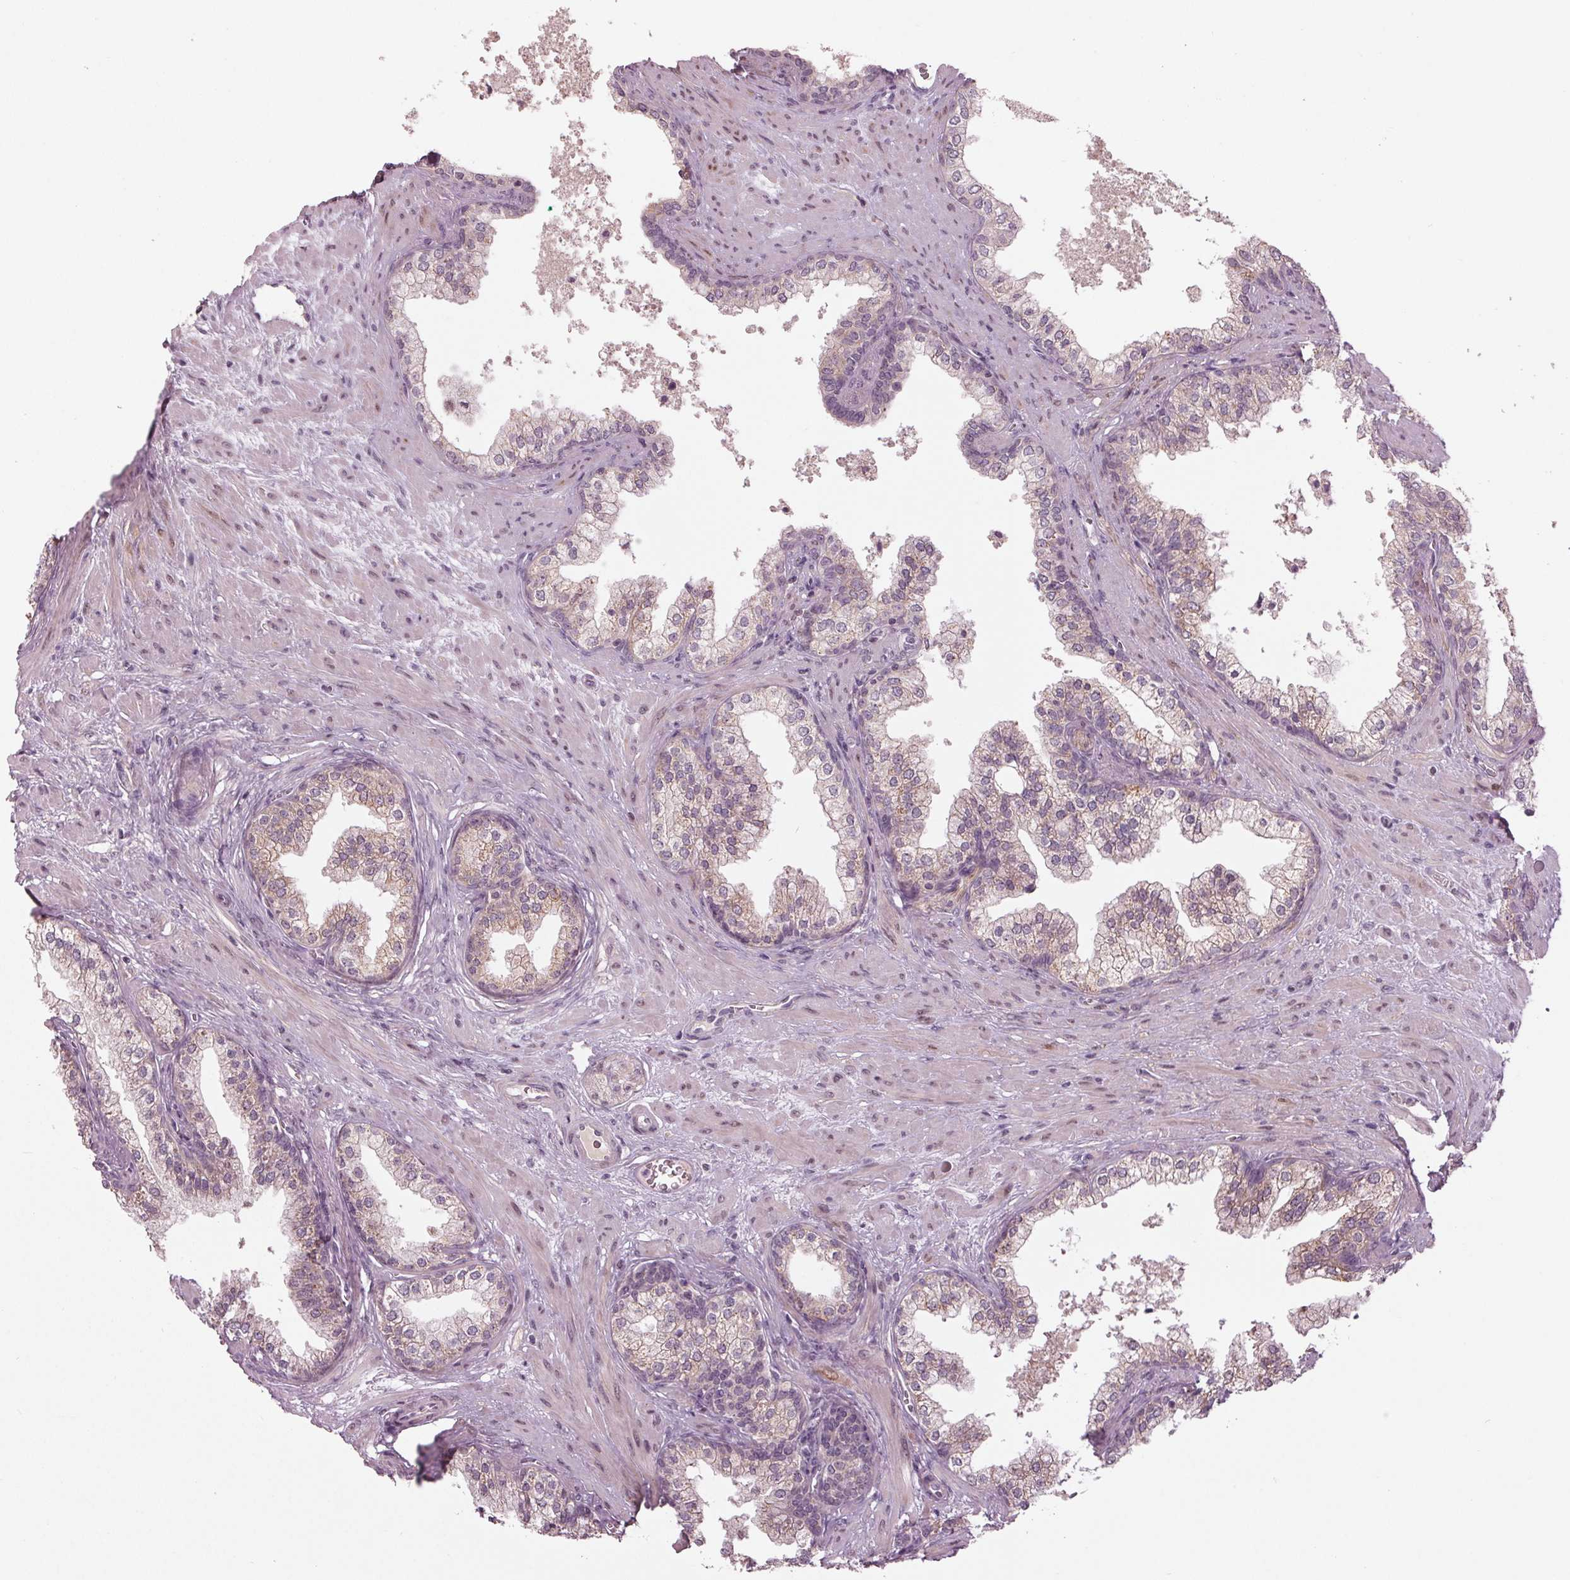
{"staining": {"intensity": "weak", "quantity": "<25%", "location": "cytoplasmic/membranous"}, "tissue": "prostate", "cell_type": "Glandular cells", "image_type": "normal", "snomed": [{"axis": "morphology", "description": "Normal tissue, NOS"}, {"axis": "topography", "description": "Prostate"}], "caption": "This is a histopathology image of IHC staining of benign prostate, which shows no positivity in glandular cells. The staining was performed using DAB to visualize the protein expression in brown, while the nuclei were stained in blue with hematoxylin (Magnification: 20x).", "gene": "ZNF605", "patient": {"sex": "male", "age": 79}}